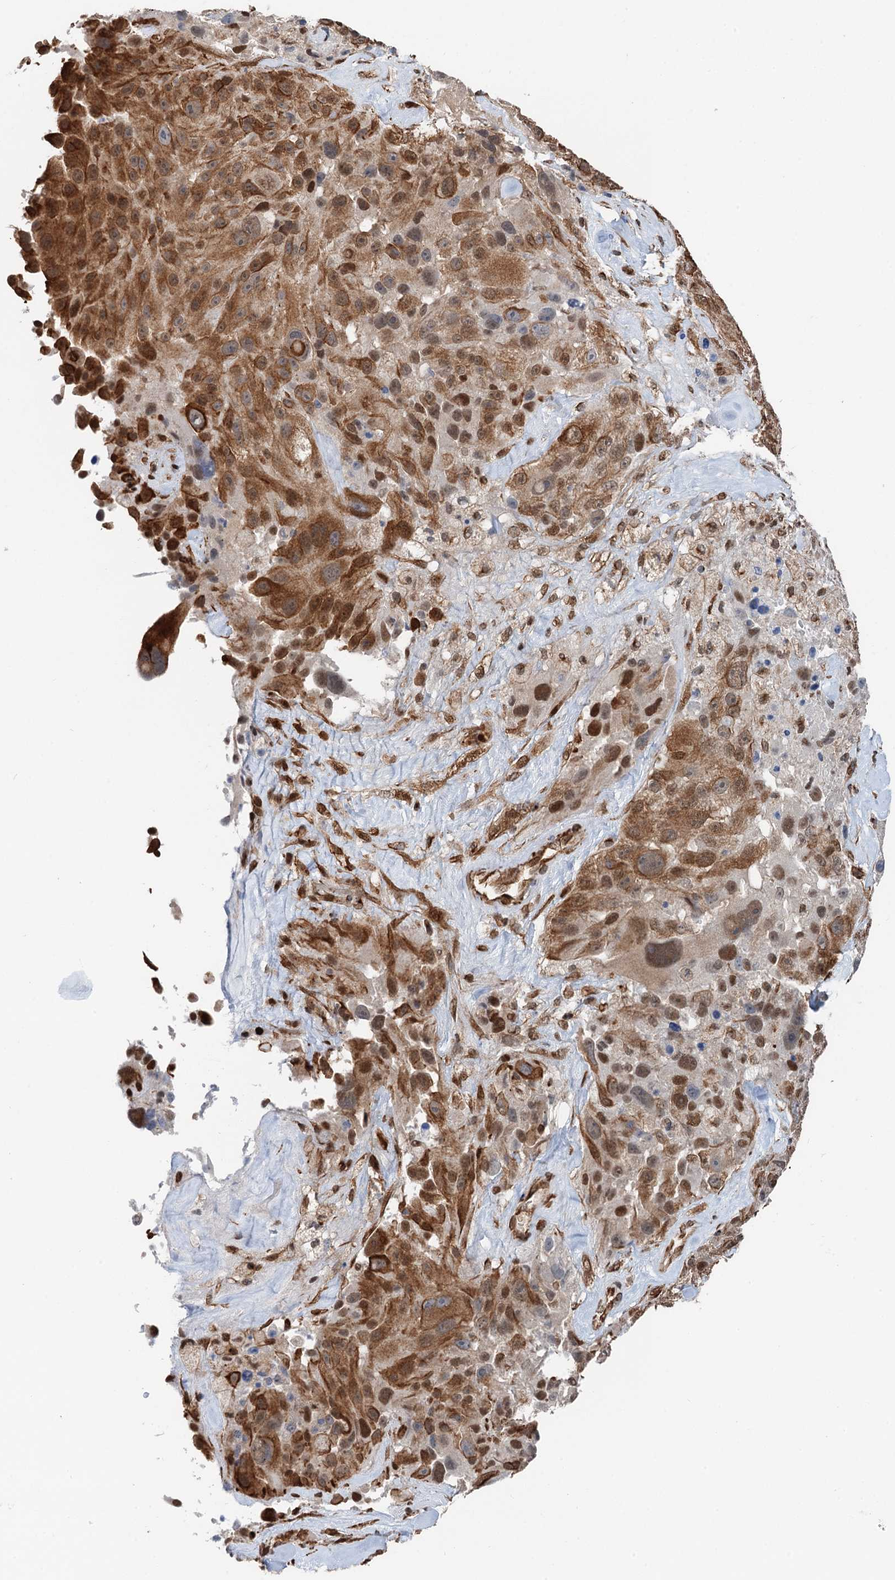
{"staining": {"intensity": "moderate", "quantity": ">75%", "location": "cytoplasmic/membranous,nuclear"}, "tissue": "melanoma", "cell_type": "Tumor cells", "image_type": "cancer", "snomed": [{"axis": "morphology", "description": "Malignant melanoma, Metastatic site"}, {"axis": "topography", "description": "Lymph node"}], "caption": "Protein staining shows moderate cytoplasmic/membranous and nuclear positivity in about >75% of tumor cells in malignant melanoma (metastatic site).", "gene": "CFDP1", "patient": {"sex": "male", "age": 62}}